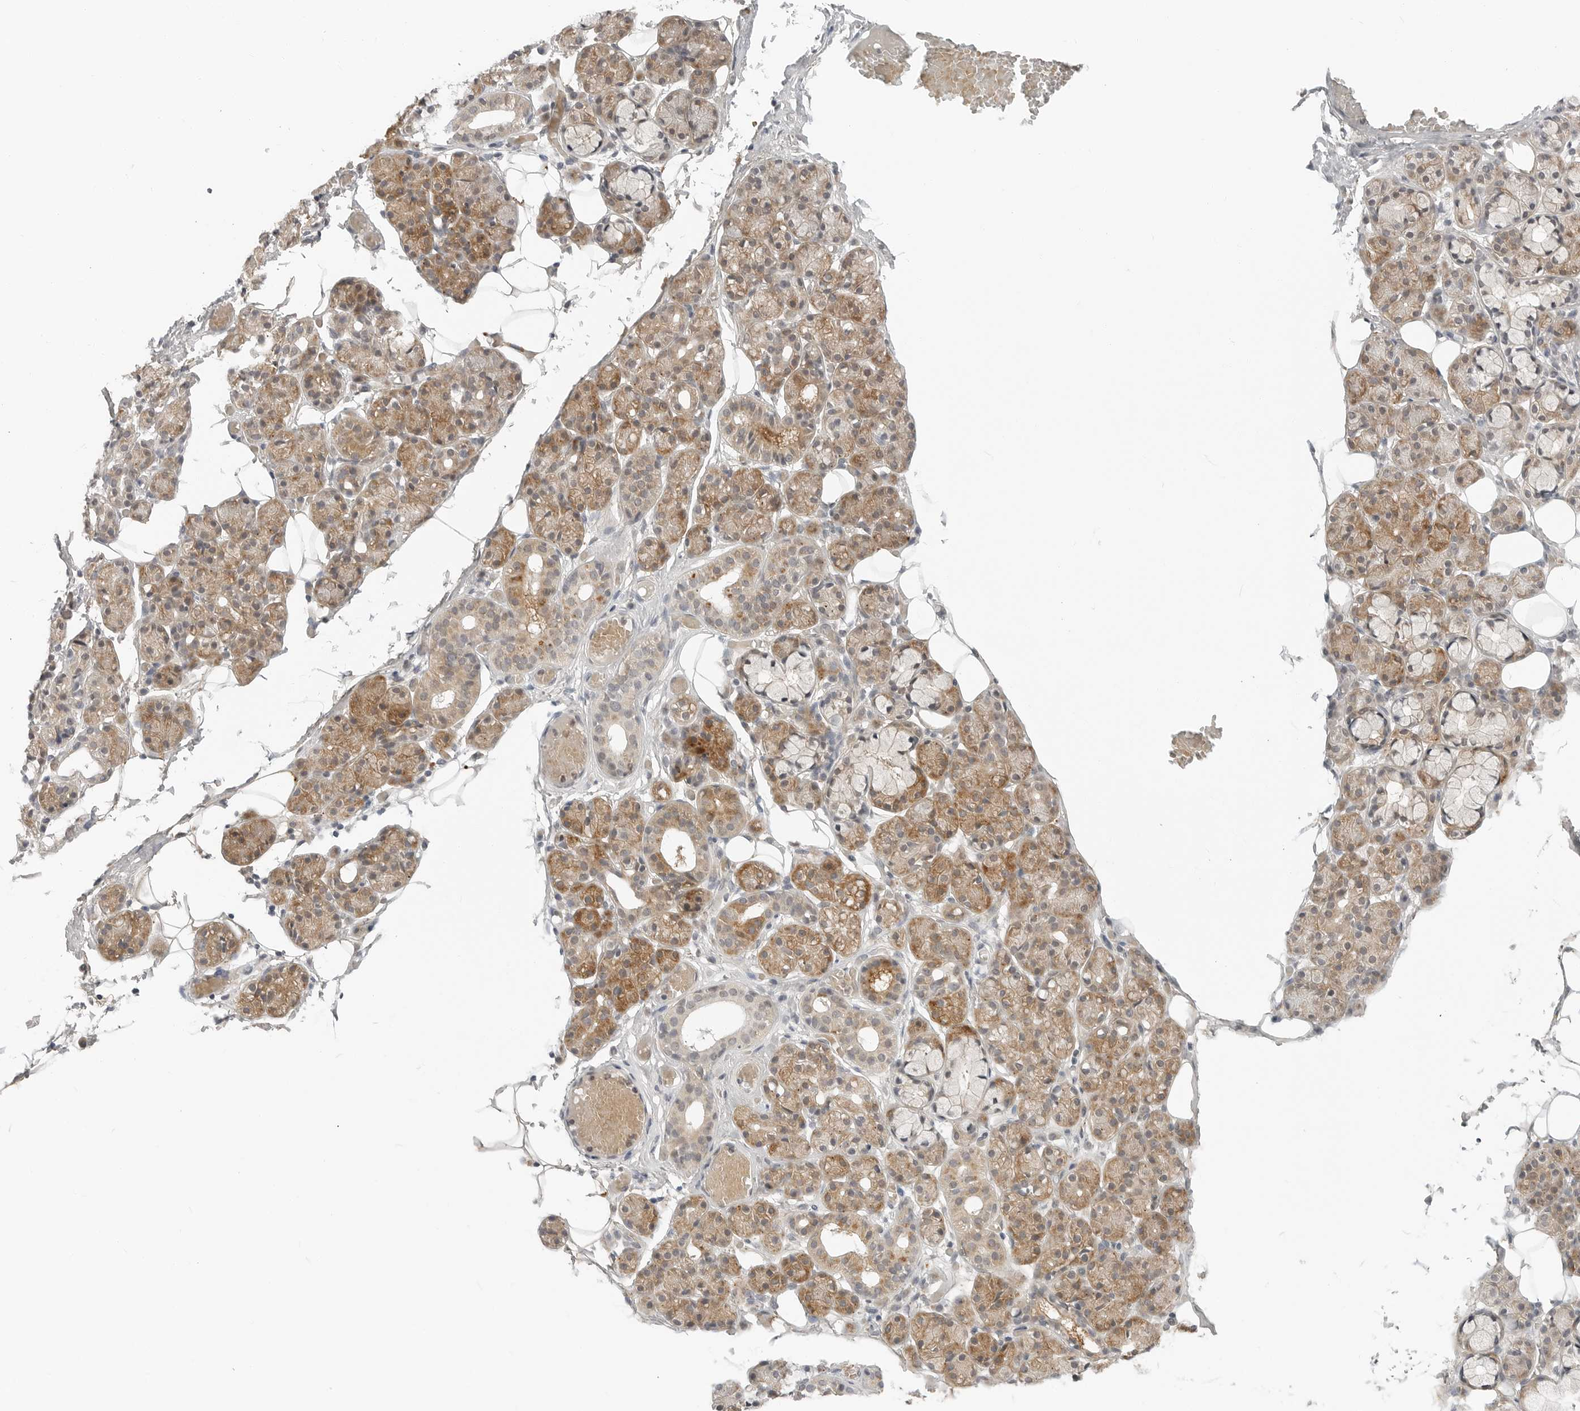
{"staining": {"intensity": "moderate", "quantity": "25%-75%", "location": "cytoplasmic/membranous"}, "tissue": "salivary gland", "cell_type": "Glandular cells", "image_type": "normal", "snomed": [{"axis": "morphology", "description": "Normal tissue, NOS"}, {"axis": "topography", "description": "Salivary gland"}], "caption": "Salivary gland stained with immunohistochemistry (IHC) demonstrates moderate cytoplasmic/membranous staining in about 25%-75% of glandular cells. (IHC, brightfield microscopy, high magnification).", "gene": "FCRLB", "patient": {"sex": "male", "age": 63}}